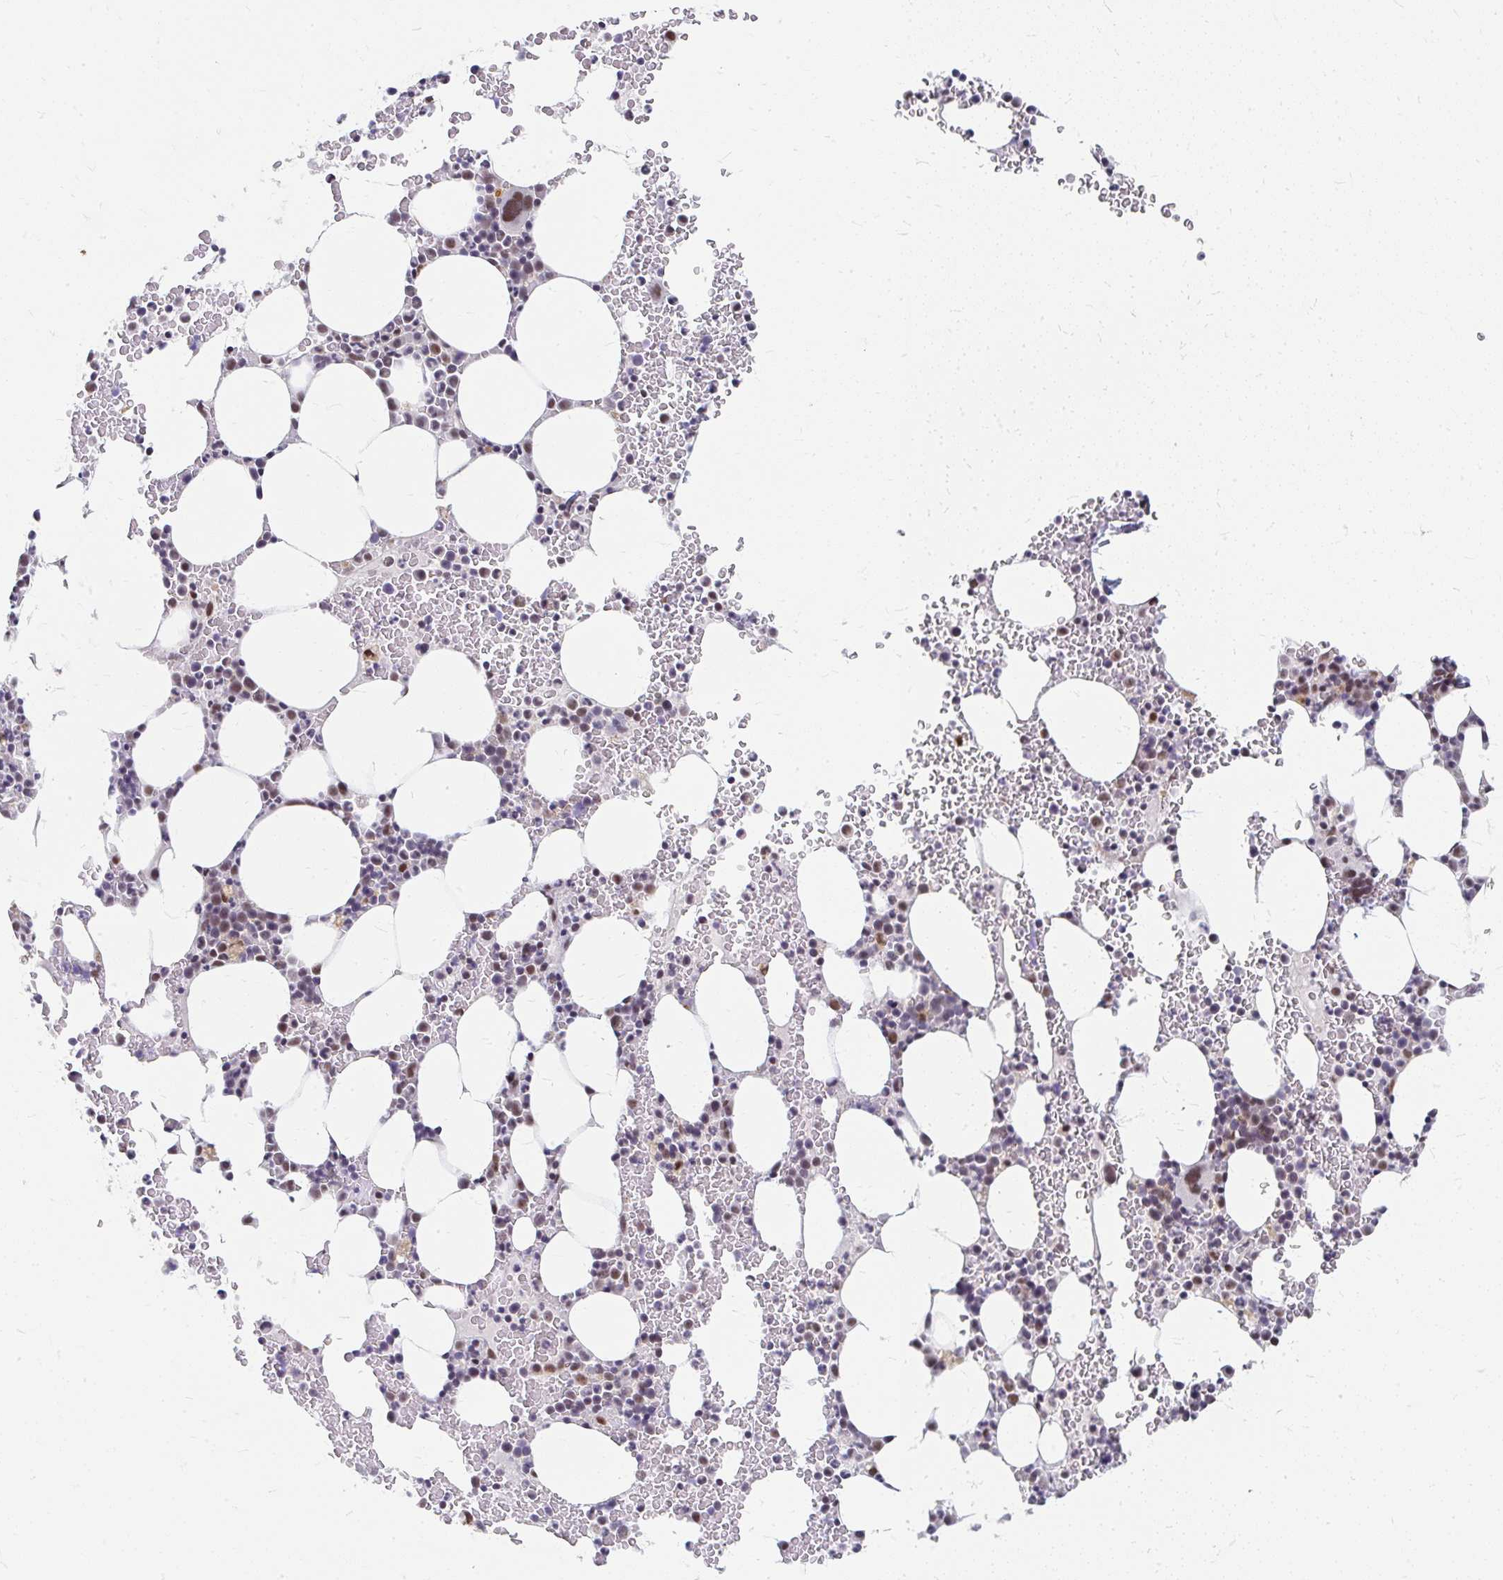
{"staining": {"intensity": "moderate", "quantity": "<25%", "location": "nuclear"}, "tissue": "bone marrow", "cell_type": "Hematopoietic cells", "image_type": "normal", "snomed": [{"axis": "morphology", "description": "Normal tissue, NOS"}, {"axis": "topography", "description": "Bone marrow"}], "caption": "Human bone marrow stained for a protein (brown) shows moderate nuclear positive positivity in approximately <25% of hematopoietic cells.", "gene": "GTF2H1", "patient": {"sex": "female", "age": 62}}